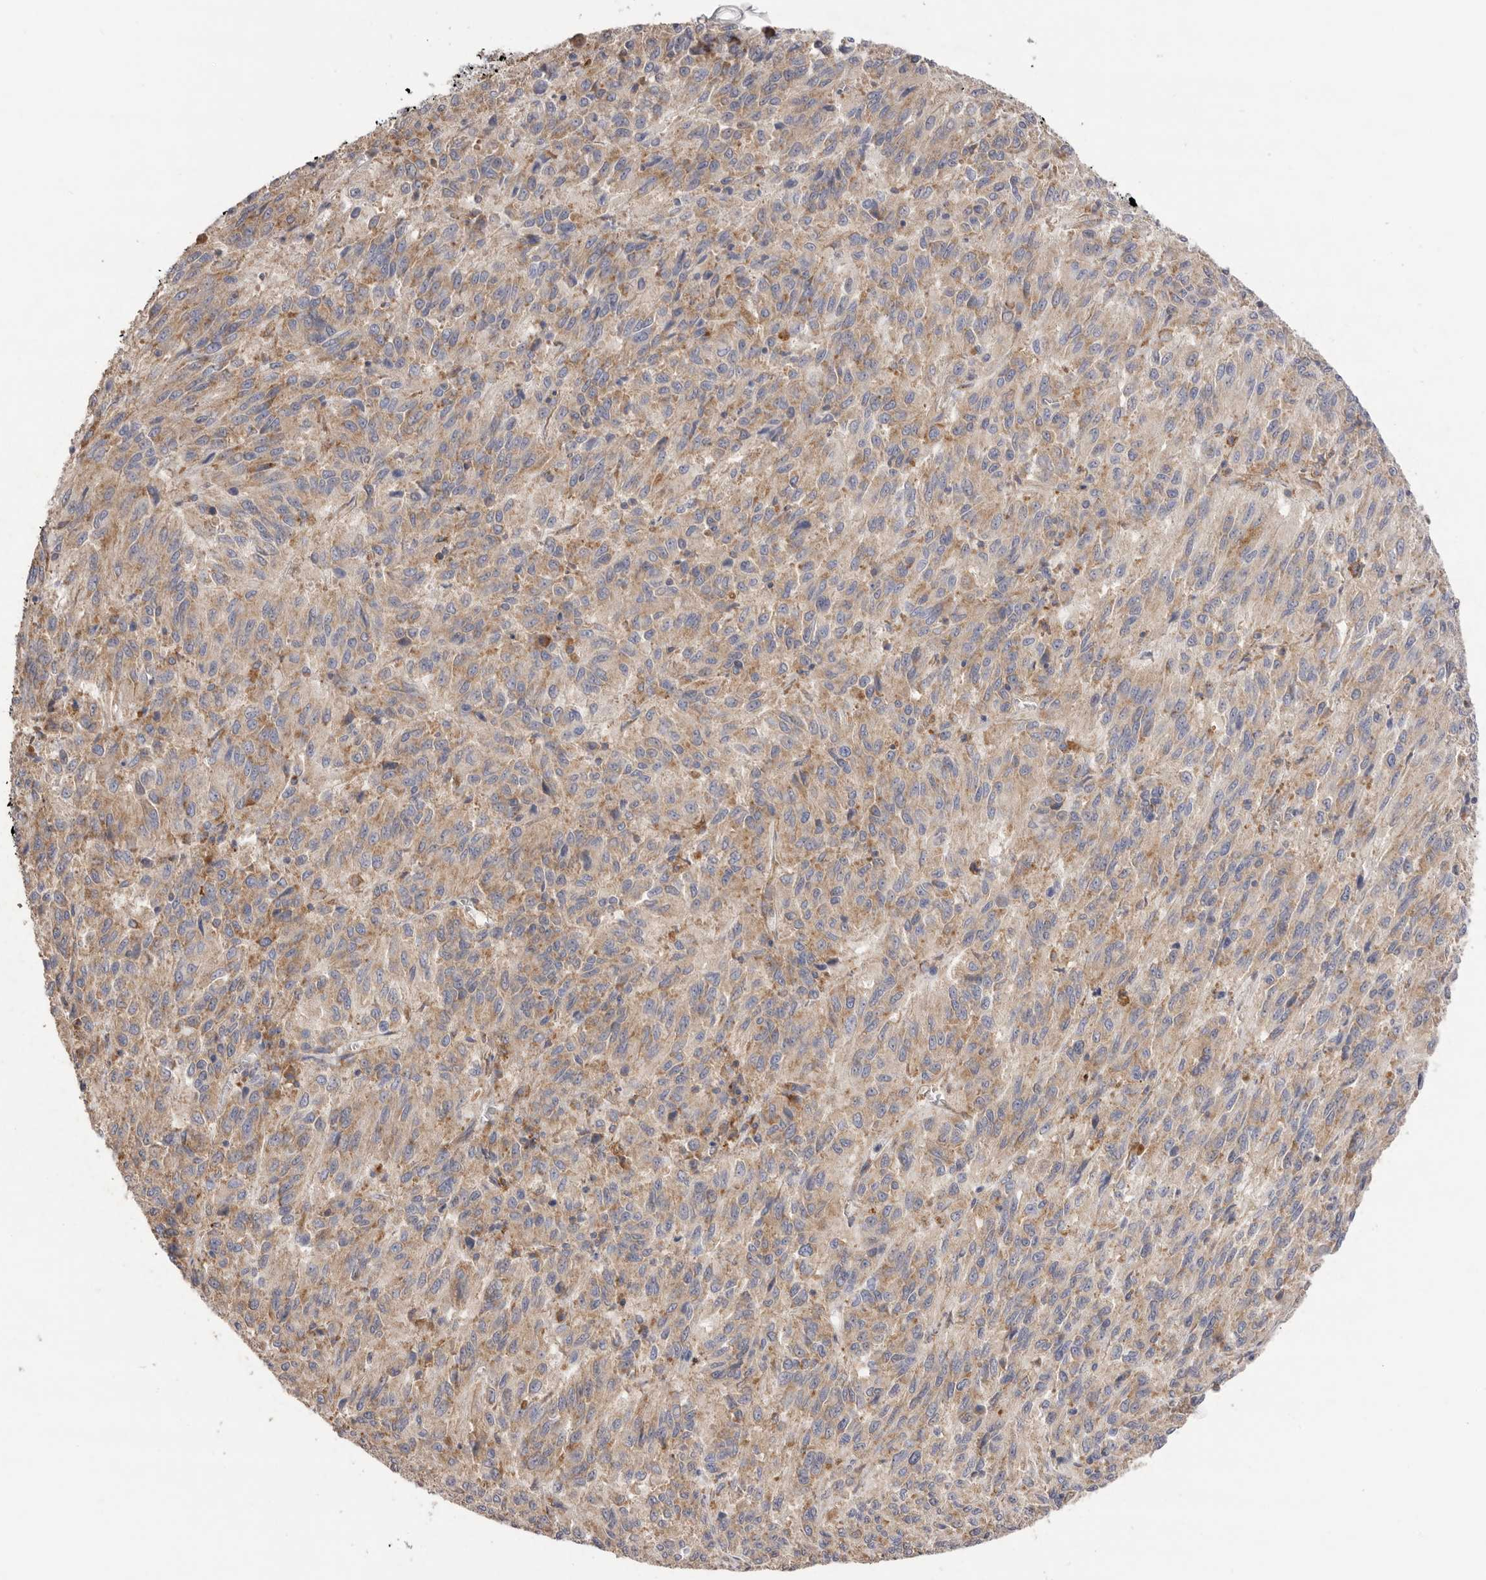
{"staining": {"intensity": "weak", "quantity": ">75%", "location": "cytoplasmic/membranous"}, "tissue": "melanoma", "cell_type": "Tumor cells", "image_type": "cancer", "snomed": [{"axis": "morphology", "description": "Malignant melanoma, Metastatic site"}, {"axis": "topography", "description": "Lung"}], "caption": "The photomicrograph exhibits staining of malignant melanoma (metastatic site), revealing weak cytoplasmic/membranous protein expression (brown color) within tumor cells. Using DAB (brown) and hematoxylin (blue) stains, captured at high magnification using brightfield microscopy.", "gene": "SERBP1", "patient": {"sex": "male", "age": 64}}